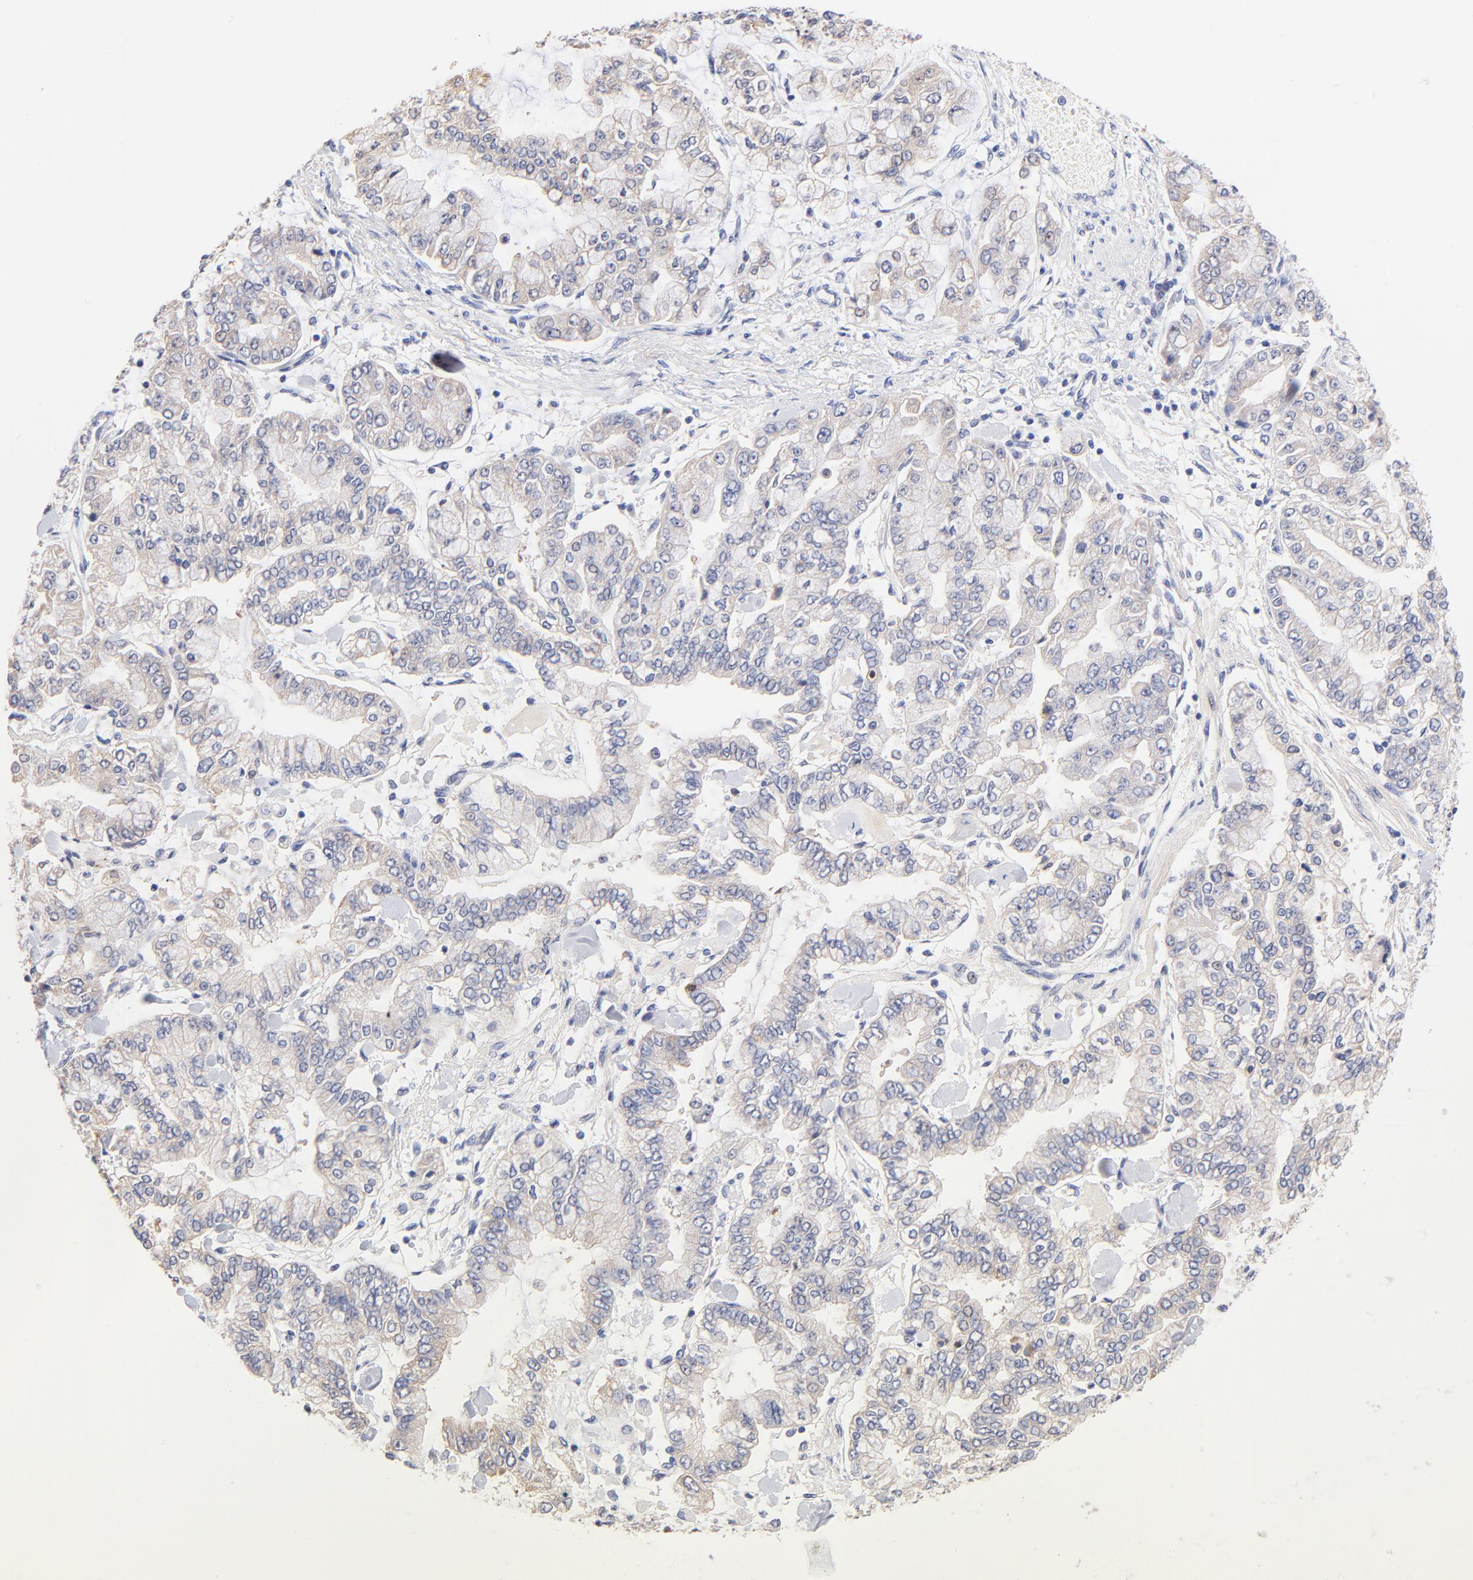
{"staining": {"intensity": "weak", "quantity": "<25%", "location": "cytoplasmic/membranous"}, "tissue": "stomach cancer", "cell_type": "Tumor cells", "image_type": "cancer", "snomed": [{"axis": "morphology", "description": "Normal tissue, NOS"}, {"axis": "morphology", "description": "Adenocarcinoma, NOS"}, {"axis": "topography", "description": "Stomach, upper"}, {"axis": "topography", "description": "Stomach"}], "caption": "Immunohistochemistry (IHC) of human stomach cancer reveals no expression in tumor cells.", "gene": "PTK7", "patient": {"sex": "male", "age": 76}}